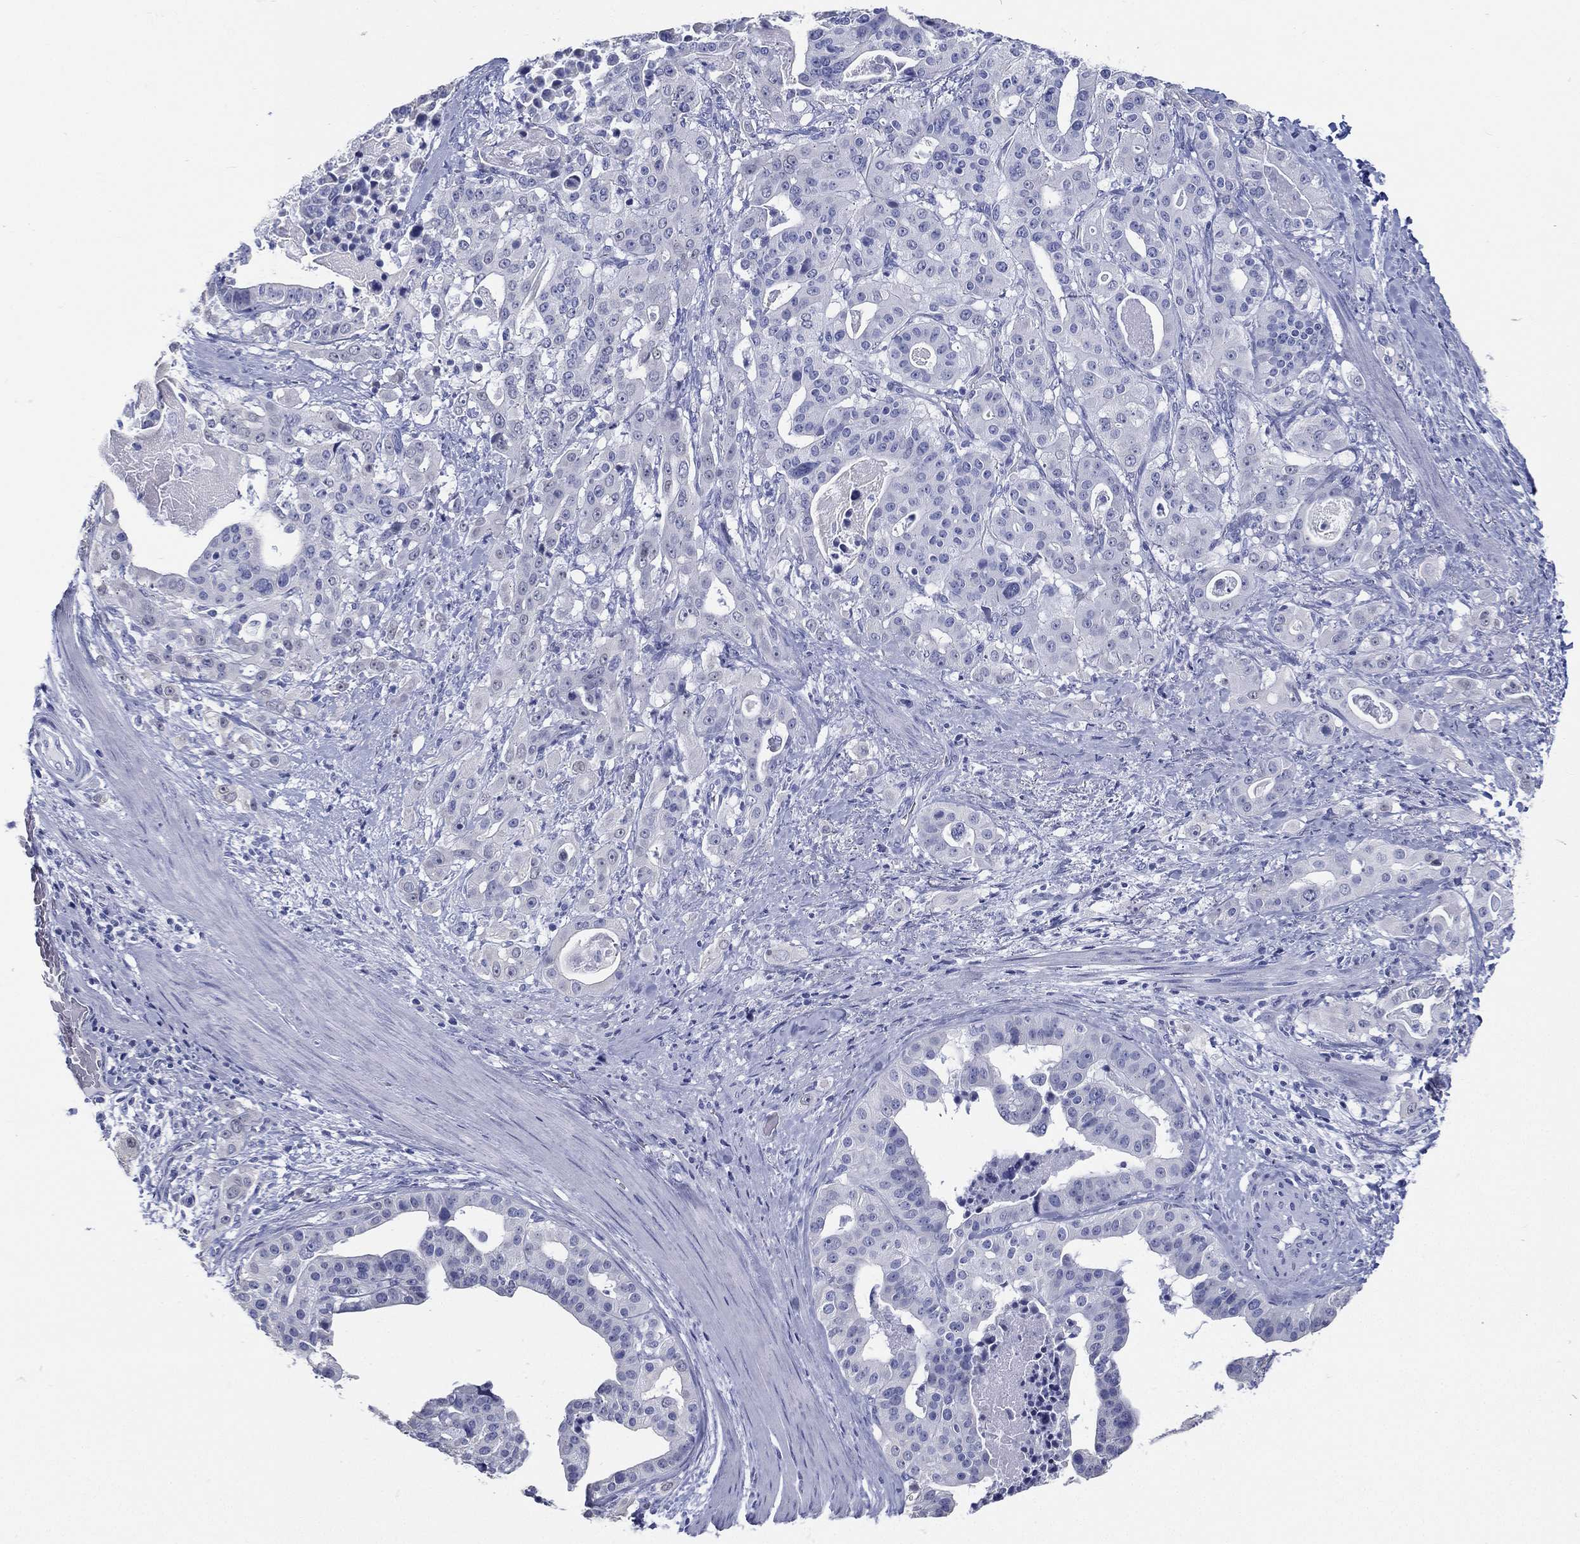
{"staining": {"intensity": "negative", "quantity": "none", "location": "none"}, "tissue": "stomach cancer", "cell_type": "Tumor cells", "image_type": "cancer", "snomed": [{"axis": "morphology", "description": "Adenocarcinoma, NOS"}, {"axis": "topography", "description": "Stomach"}], "caption": "IHC histopathology image of neoplastic tissue: human stomach cancer stained with DAB exhibits no significant protein positivity in tumor cells. The staining was performed using DAB (3,3'-diaminobenzidine) to visualize the protein expression in brown, while the nuclei were stained in blue with hematoxylin (Magnification: 20x).", "gene": "RSPH4A", "patient": {"sex": "male", "age": 48}}